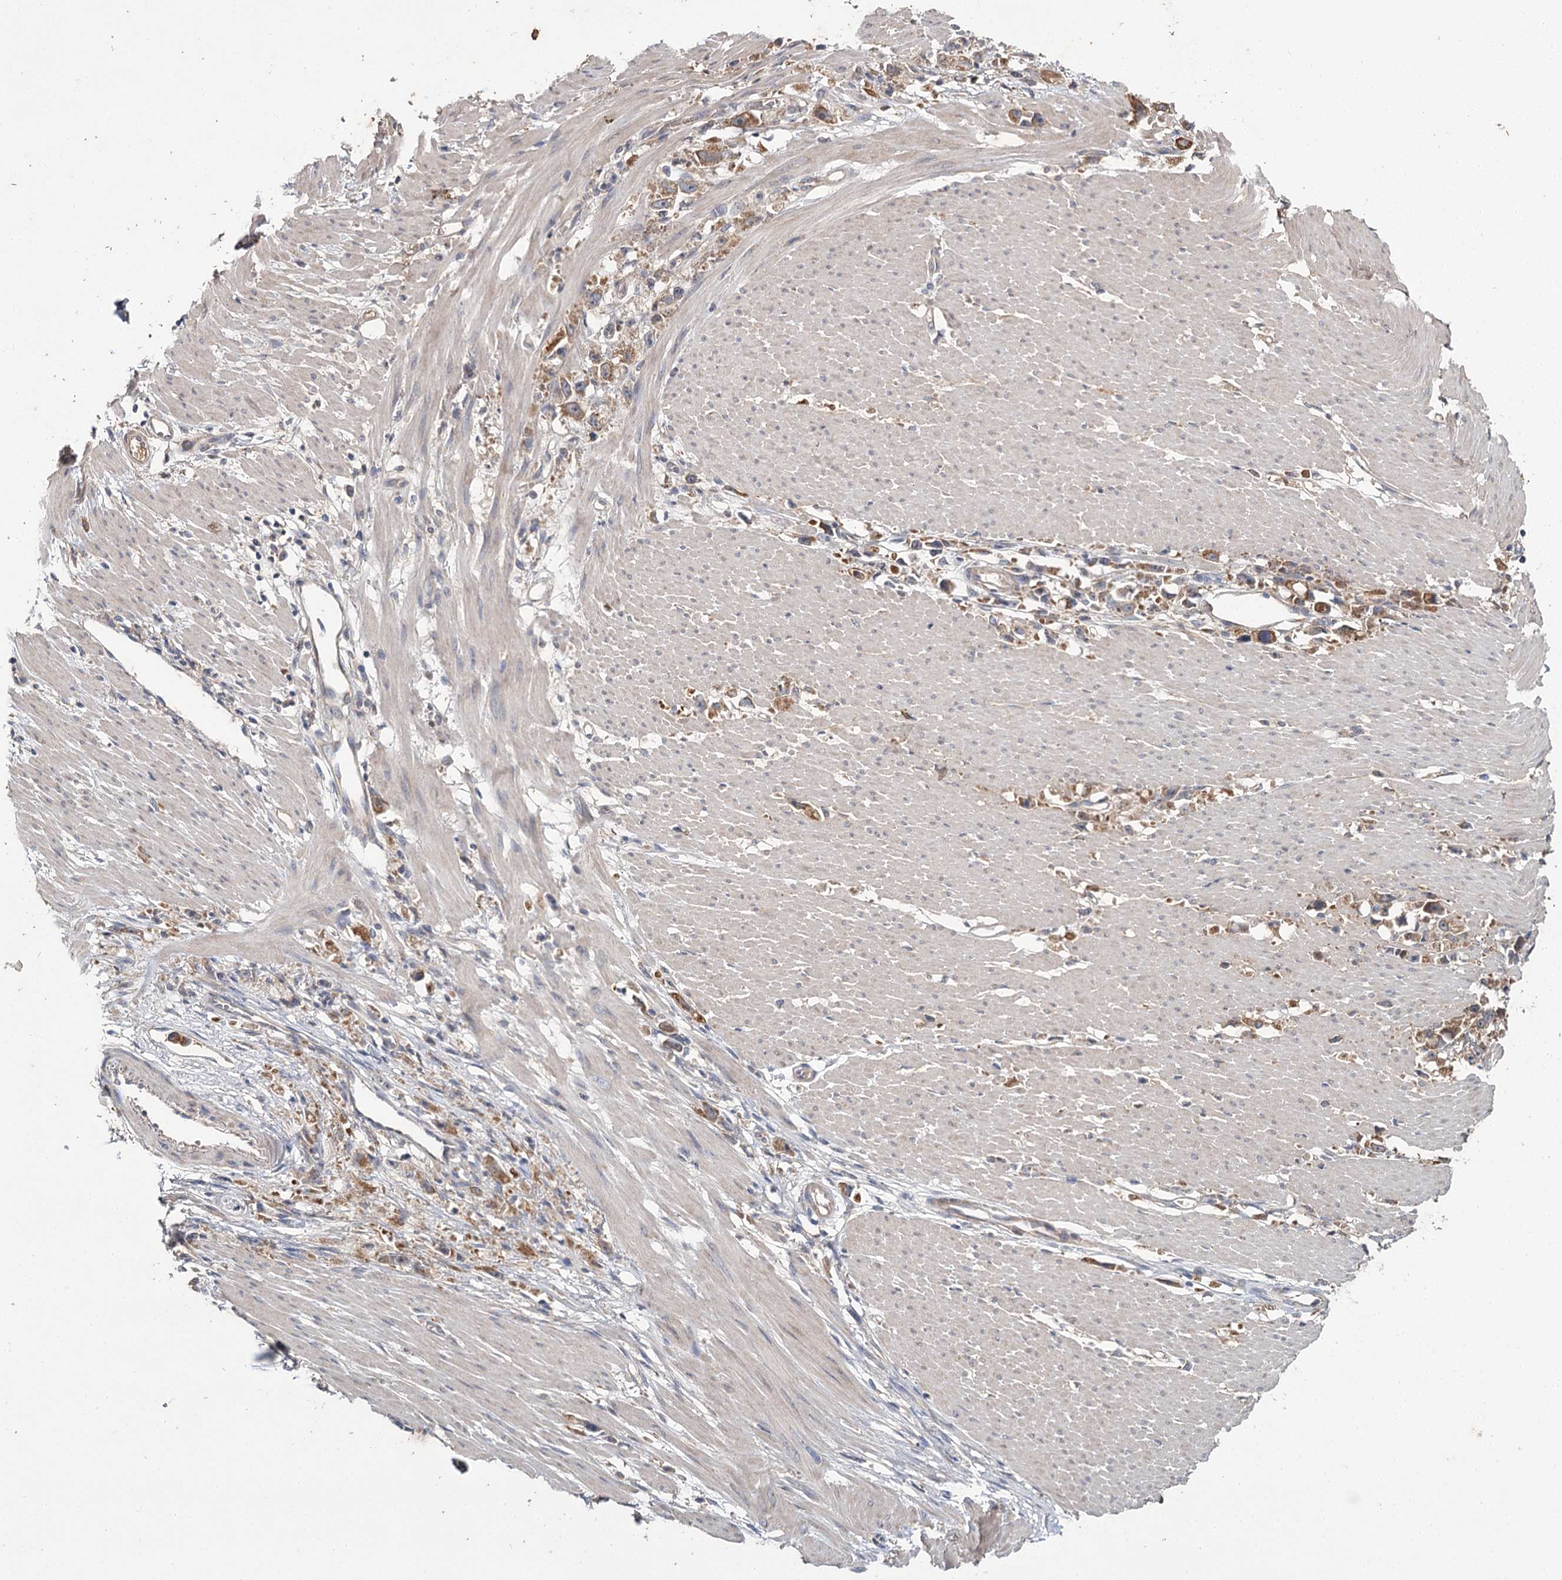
{"staining": {"intensity": "moderate", "quantity": ">75%", "location": "cytoplasmic/membranous"}, "tissue": "stomach cancer", "cell_type": "Tumor cells", "image_type": "cancer", "snomed": [{"axis": "morphology", "description": "Adenocarcinoma, NOS"}, {"axis": "topography", "description": "Stomach"}], "caption": "IHC histopathology image of human stomach cancer stained for a protein (brown), which demonstrates medium levels of moderate cytoplasmic/membranous staining in approximately >75% of tumor cells.", "gene": "MFN1", "patient": {"sex": "female", "age": 59}}